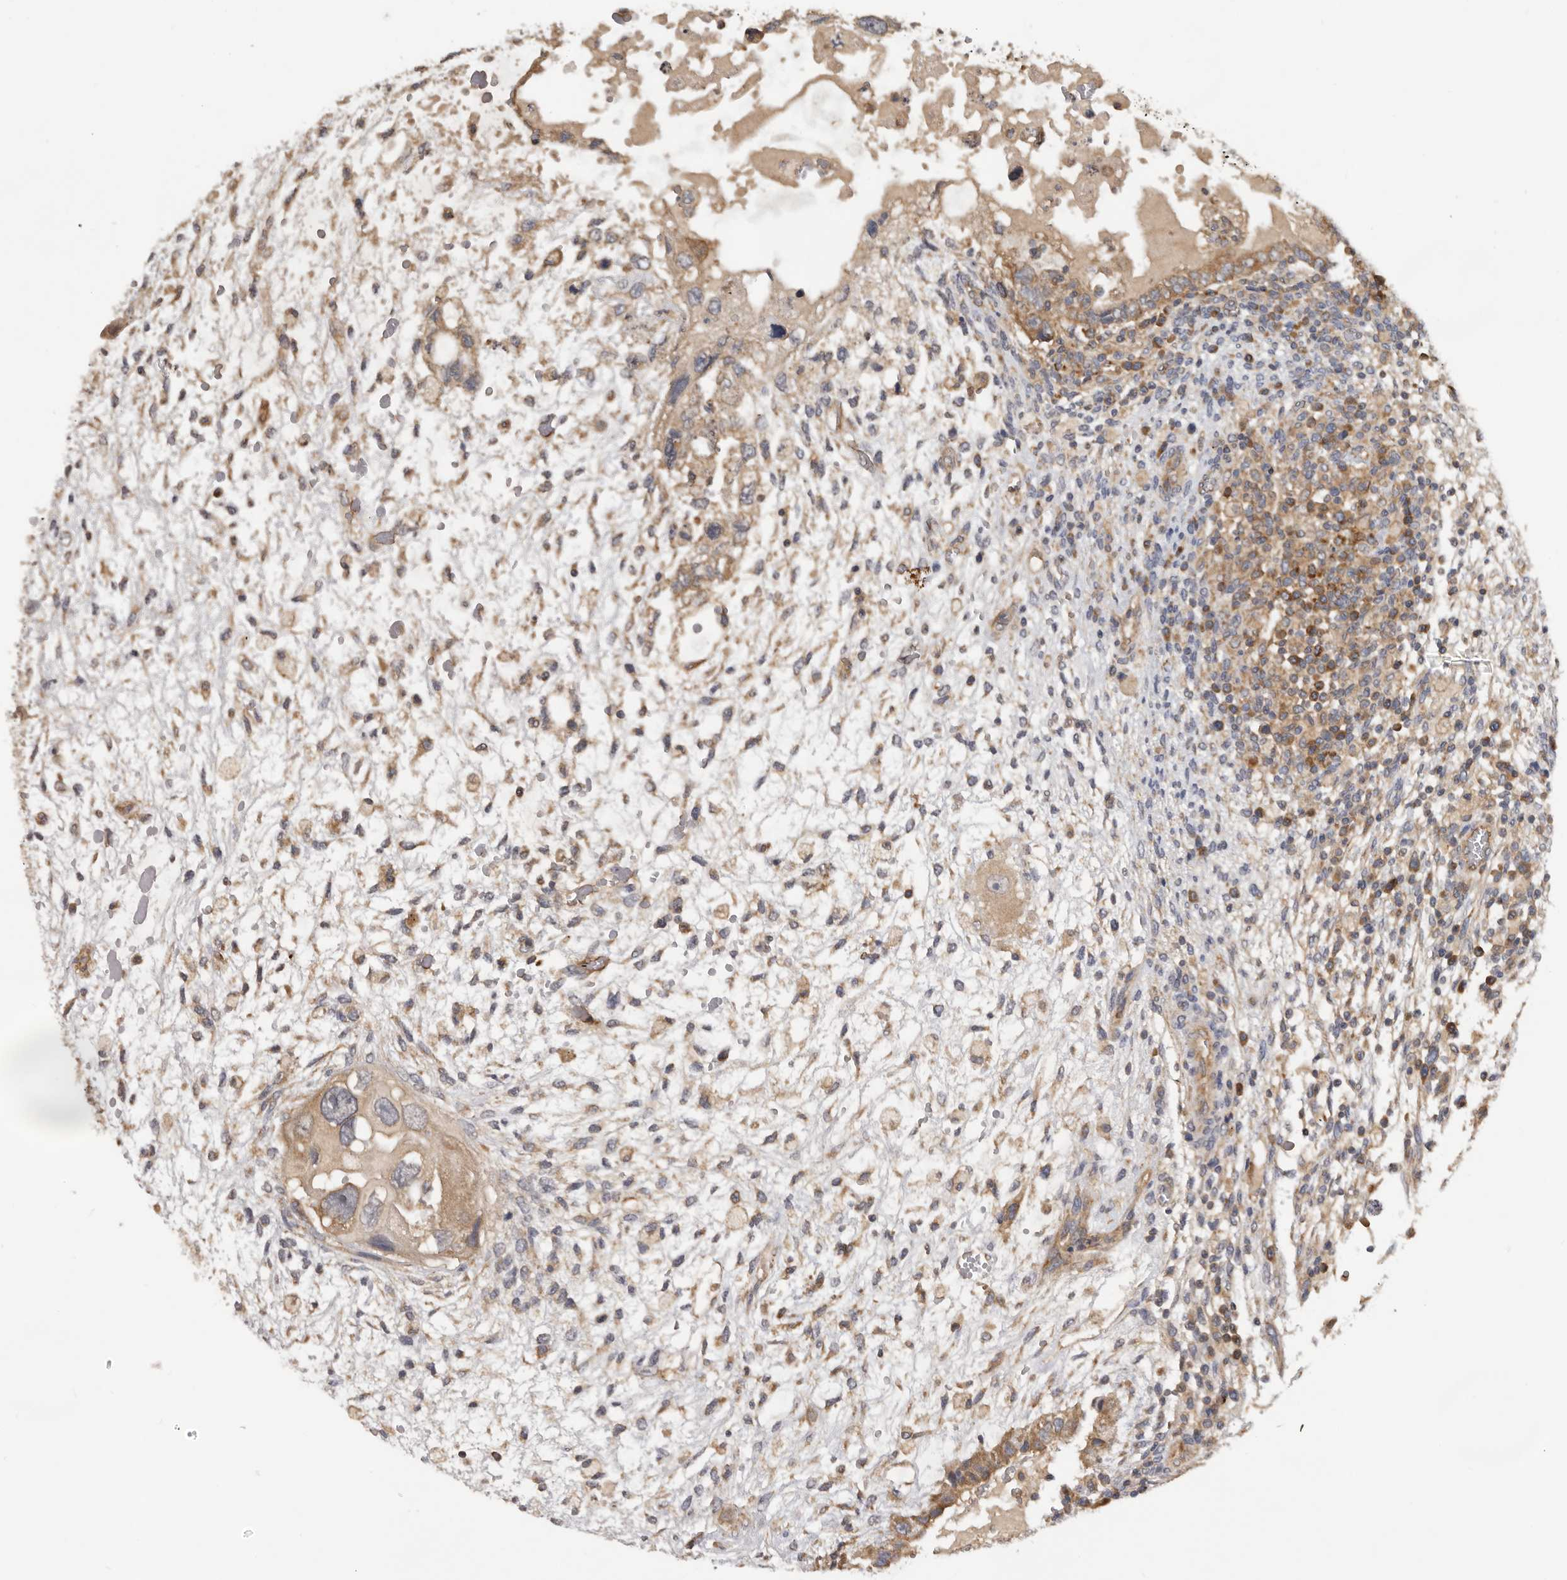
{"staining": {"intensity": "moderate", "quantity": ">75%", "location": "cytoplasmic/membranous"}, "tissue": "testis cancer", "cell_type": "Tumor cells", "image_type": "cancer", "snomed": [{"axis": "morphology", "description": "Carcinoma, Embryonal, NOS"}, {"axis": "topography", "description": "Testis"}], "caption": "Immunohistochemical staining of testis cancer shows medium levels of moderate cytoplasmic/membranous protein staining in approximately >75% of tumor cells.", "gene": "PPP1R42", "patient": {"sex": "male", "age": 36}}